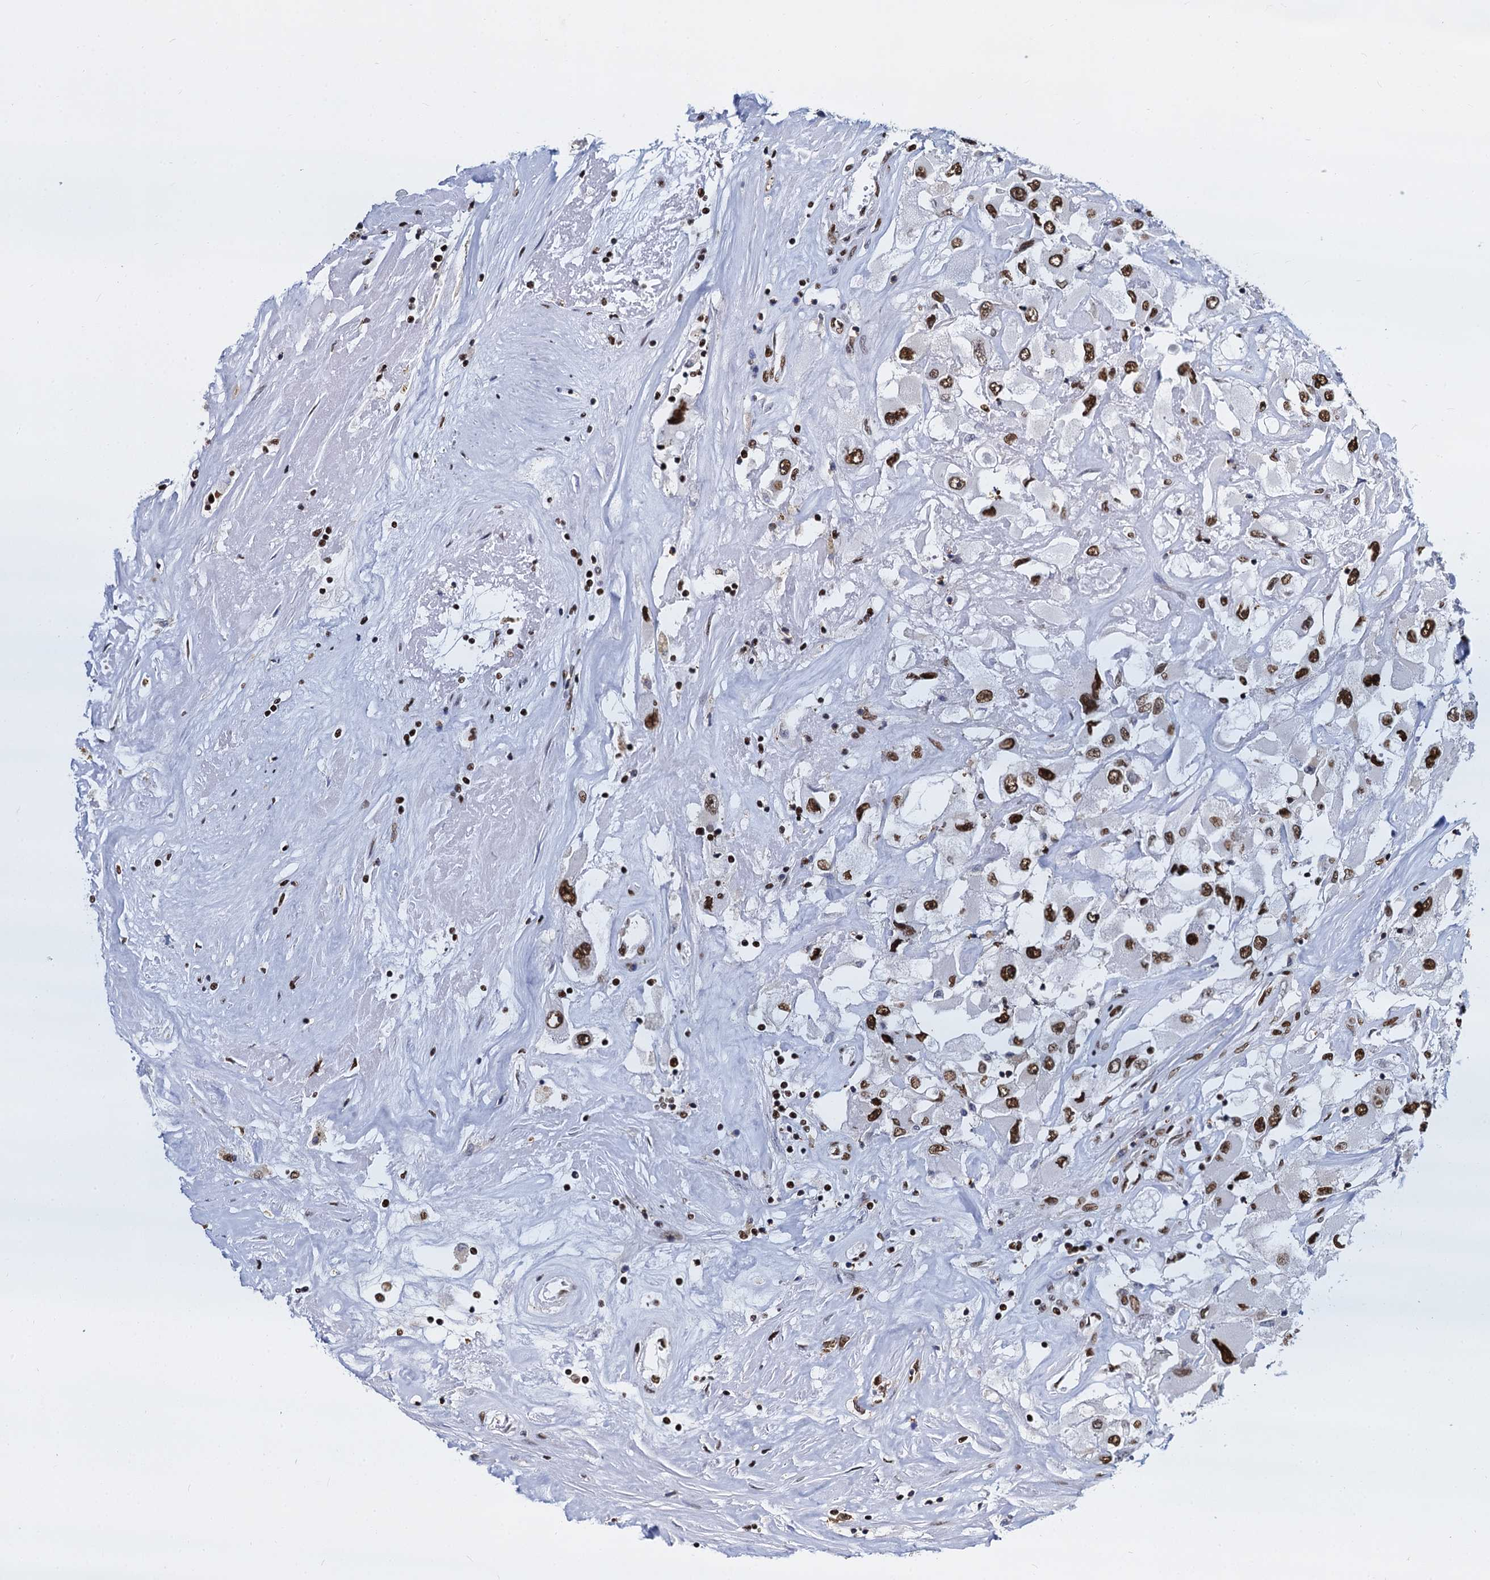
{"staining": {"intensity": "strong", "quantity": ">75%", "location": "nuclear"}, "tissue": "renal cancer", "cell_type": "Tumor cells", "image_type": "cancer", "snomed": [{"axis": "morphology", "description": "Adenocarcinoma, NOS"}, {"axis": "topography", "description": "Kidney"}], "caption": "Renal cancer (adenocarcinoma) was stained to show a protein in brown. There is high levels of strong nuclear positivity in approximately >75% of tumor cells.", "gene": "DCPS", "patient": {"sex": "female", "age": 52}}